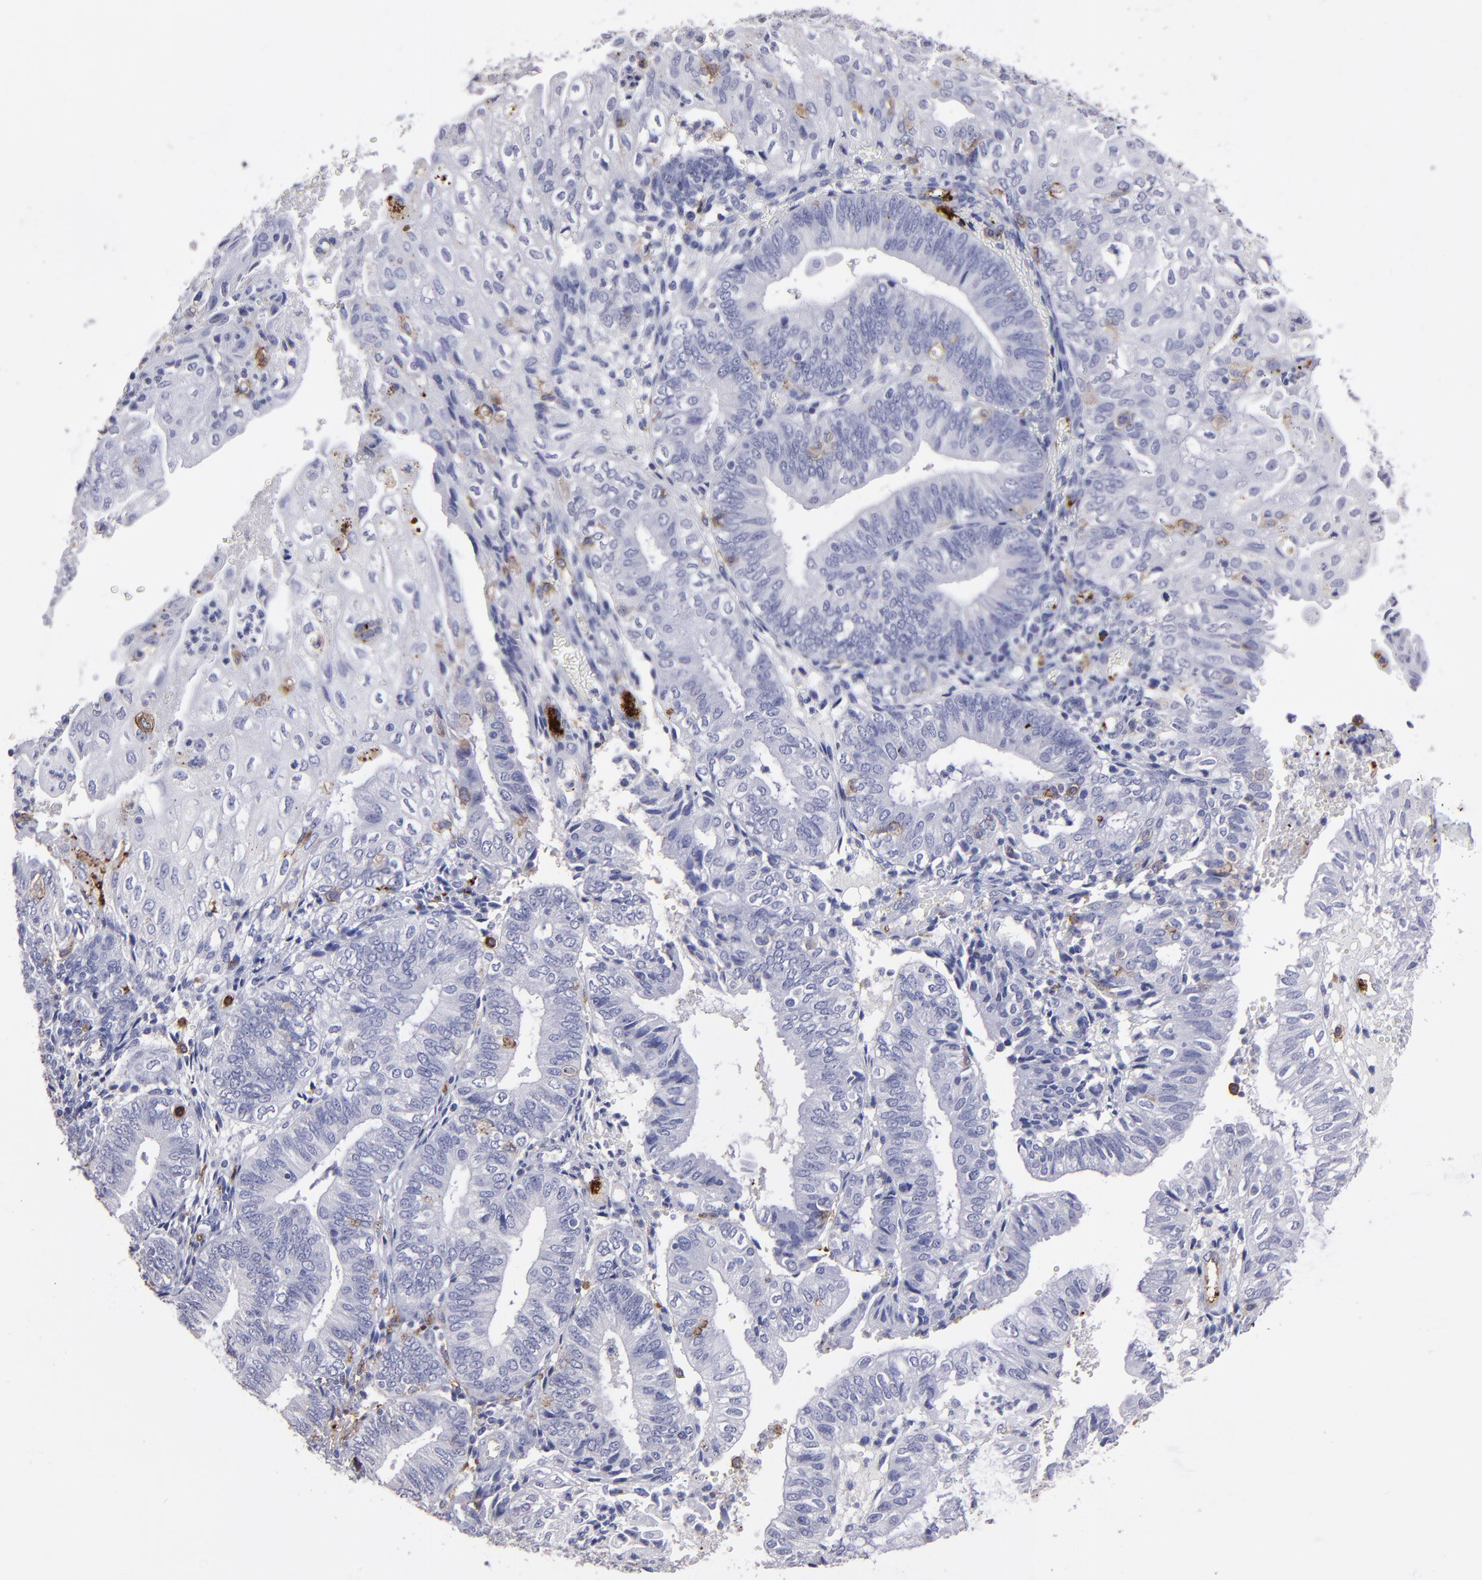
{"staining": {"intensity": "negative", "quantity": "none", "location": "none"}, "tissue": "endometrial cancer", "cell_type": "Tumor cells", "image_type": "cancer", "snomed": [{"axis": "morphology", "description": "Adenocarcinoma, NOS"}, {"axis": "topography", "description": "Endometrium"}], "caption": "Immunohistochemical staining of endometrial adenocarcinoma exhibits no significant staining in tumor cells.", "gene": "CD36", "patient": {"sex": "female", "age": 55}}